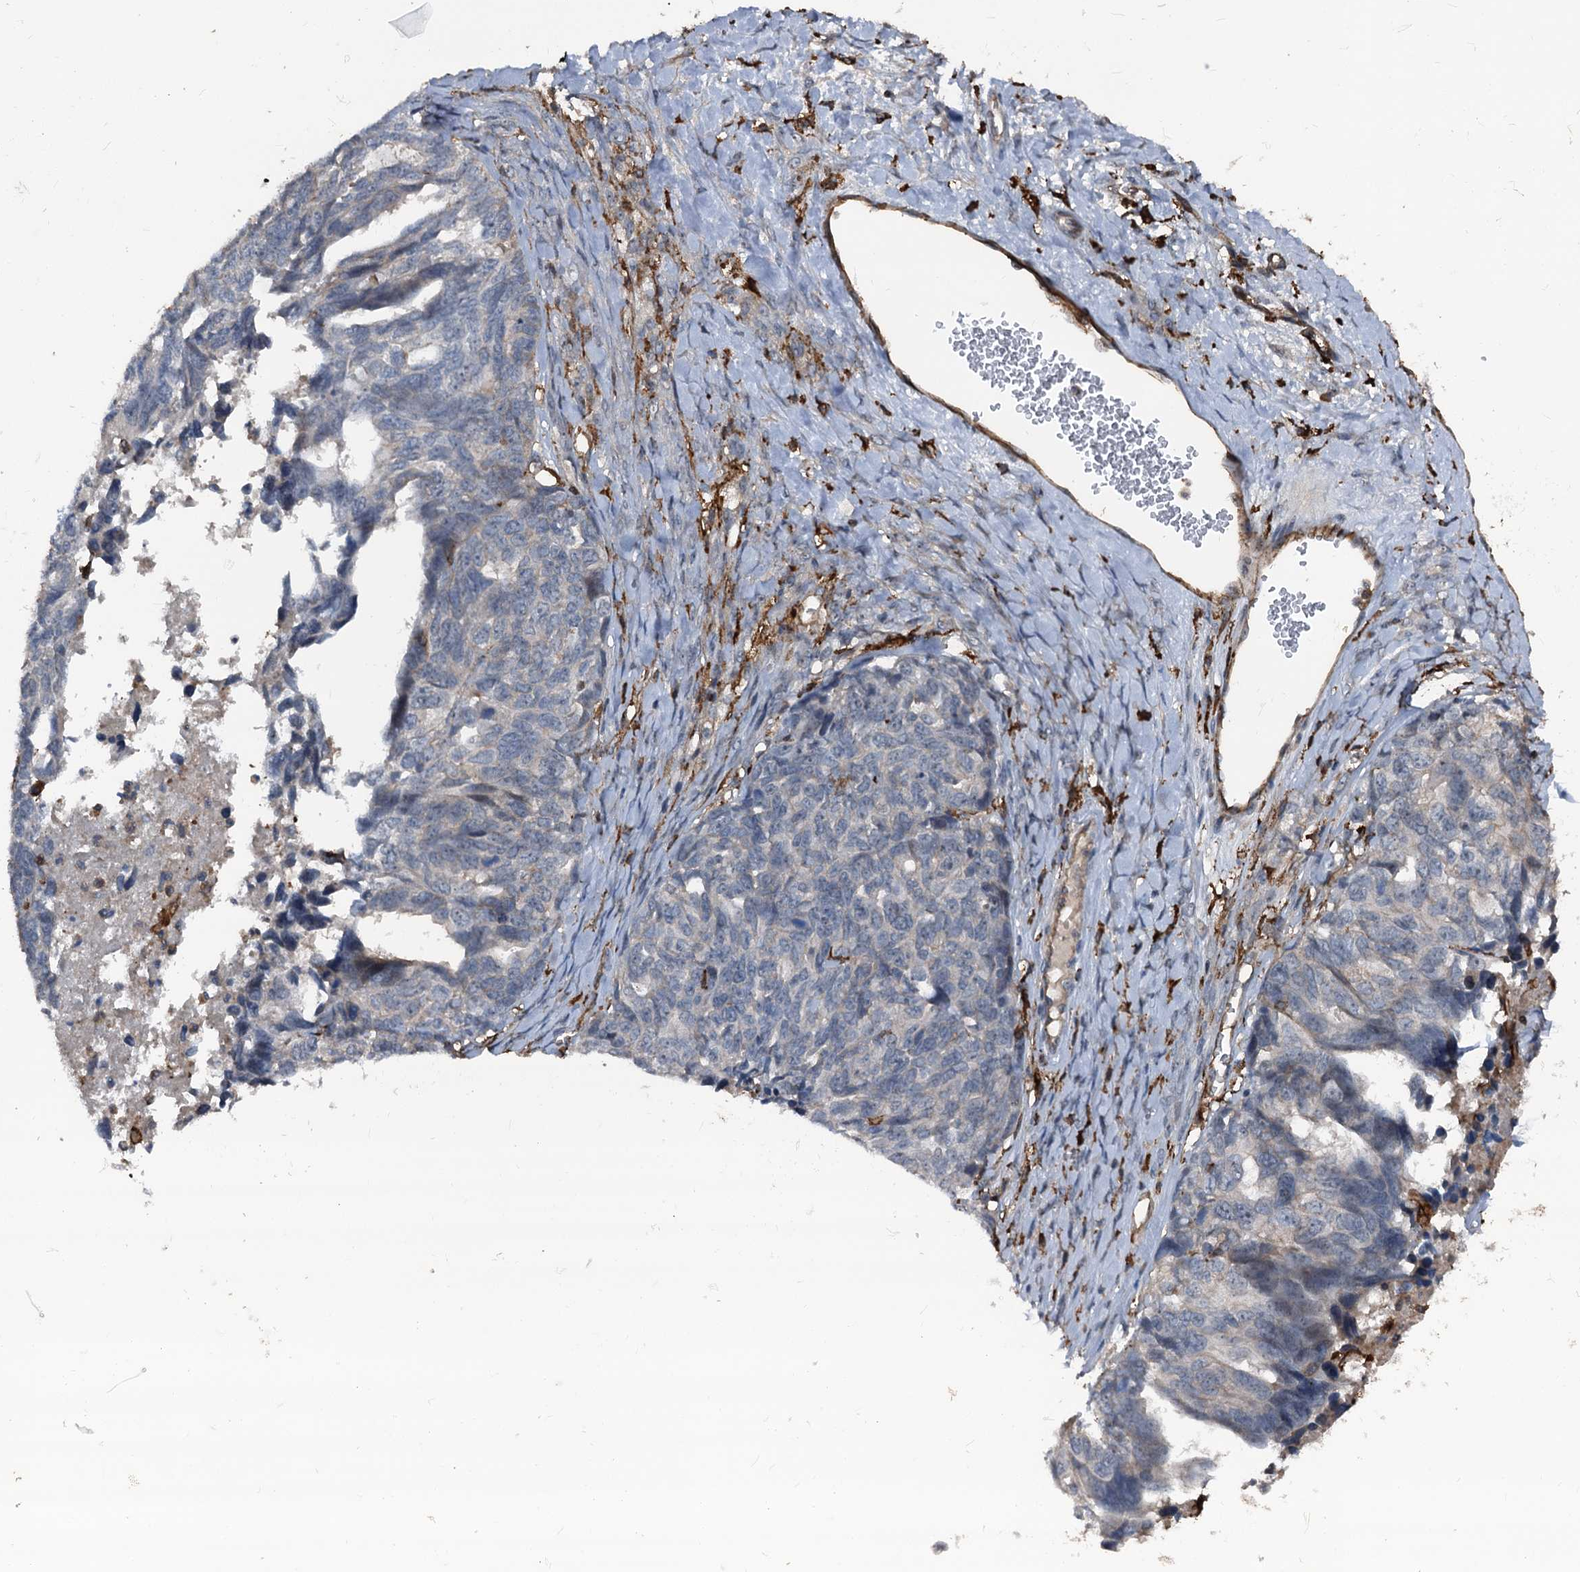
{"staining": {"intensity": "negative", "quantity": "none", "location": "none"}, "tissue": "ovarian cancer", "cell_type": "Tumor cells", "image_type": "cancer", "snomed": [{"axis": "morphology", "description": "Cystadenocarcinoma, serous, NOS"}, {"axis": "topography", "description": "Ovary"}], "caption": "DAB (3,3'-diaminobenzidine) immunohistochemical staining of human ovarian serous cystadenocarcinoma displays no significant staining in tumor cells. (DAB (3,3'-diaminobenzidine) immunohistochemistry with hematoxylin counter stain).", "gene": "PLEKHO2", "patient": {"sex": "female", "age": 79}}